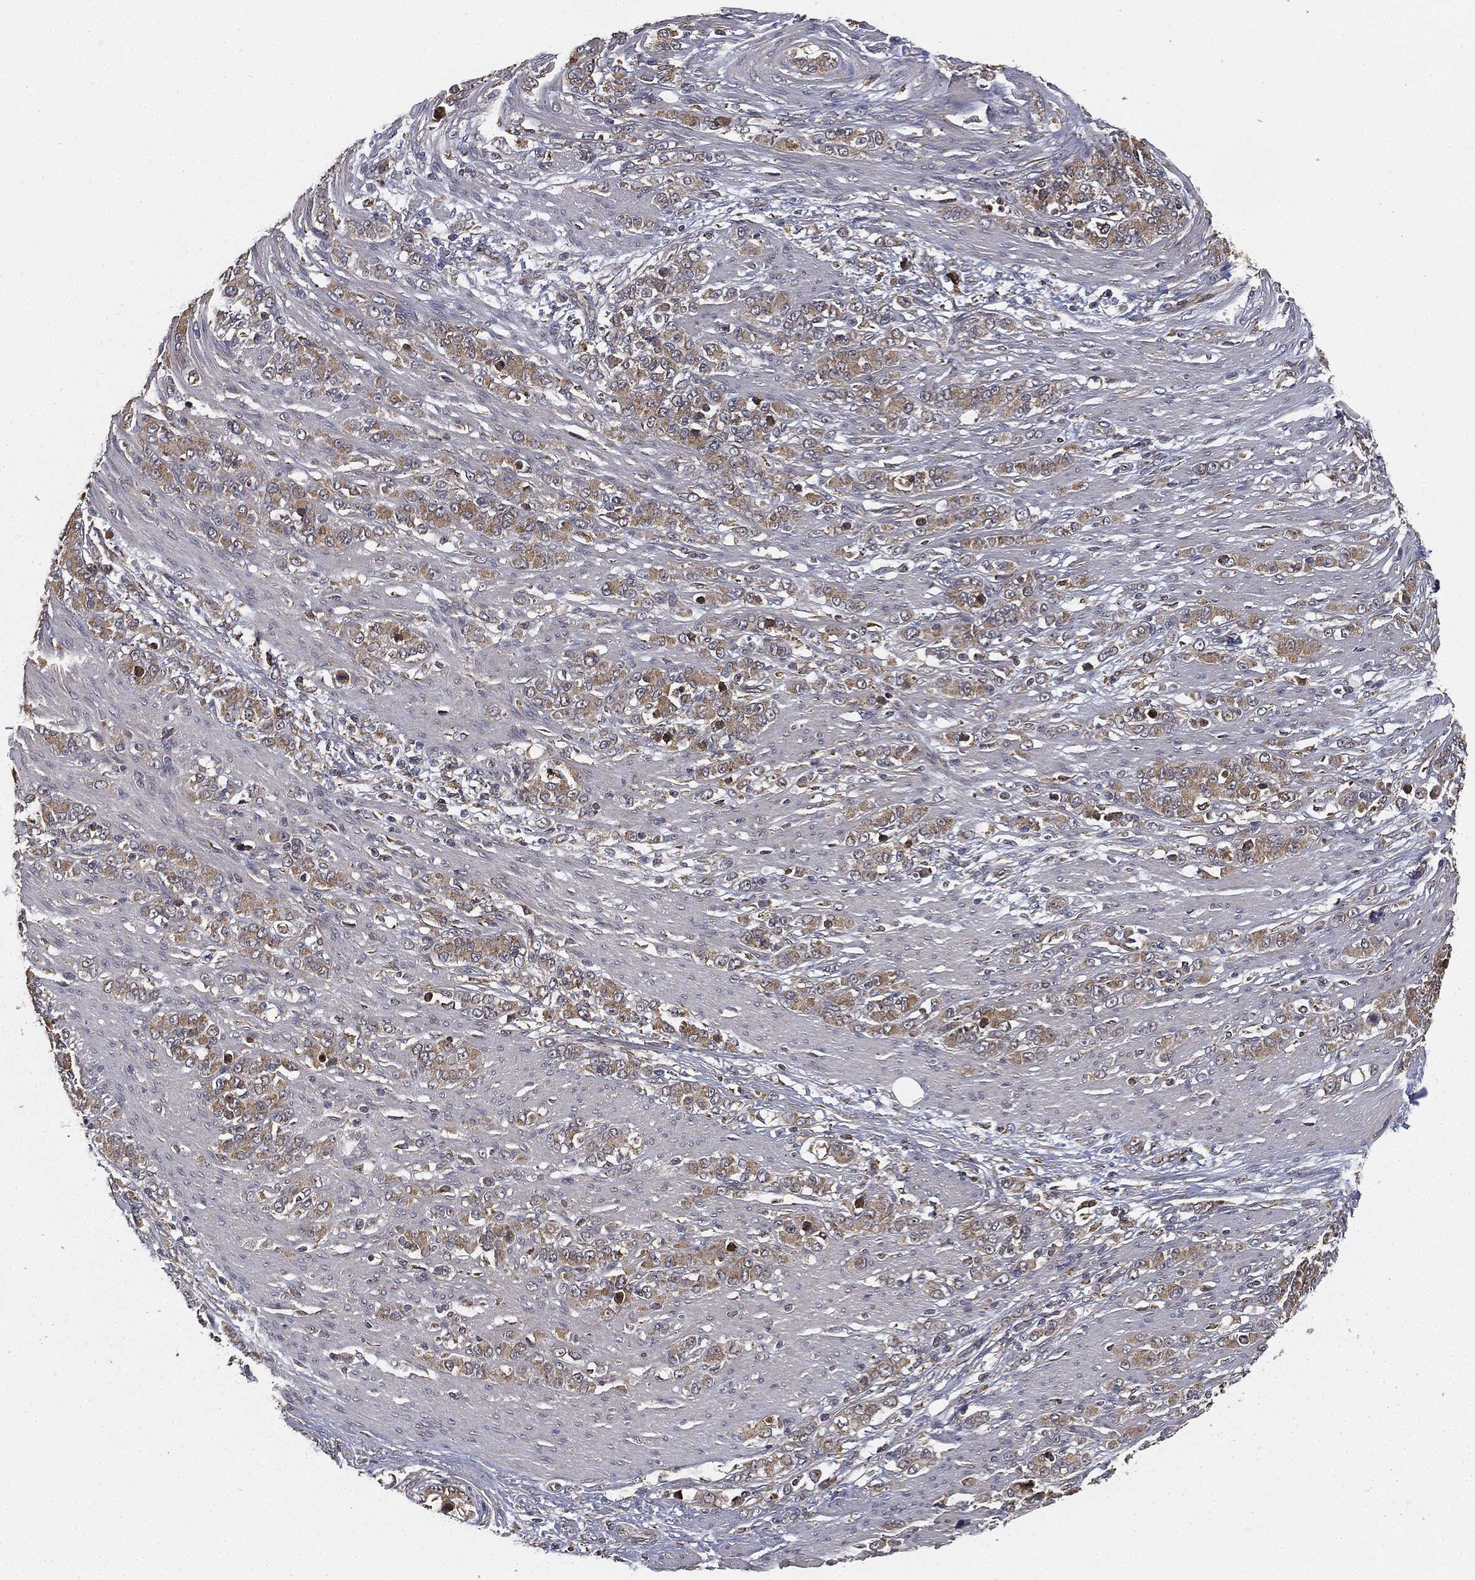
{"staining": {"intensity": "weak", "quantity": ">75%", "location": "cytoplasmic/membranous"}, "tissue": "stomach cancer", "cell_type": "Tumor cells", "image_type": "cancer", "snomed": [{"axis": "morphology", "description": "Normal tissue, NOS"}, {"axis": "morphology", "description": "Adenocarcinoma, NOS"}, {"axis": "topography", "description": "Stomach"}], "caption": "Weak cytoplasmic/membranous staining for a protein is seen in about >75% of tumor cells of stomach cancer using immunohistochemistry (IHC).", "gene": "MIER2", "patient": {"sex": "female", "age": 79}}